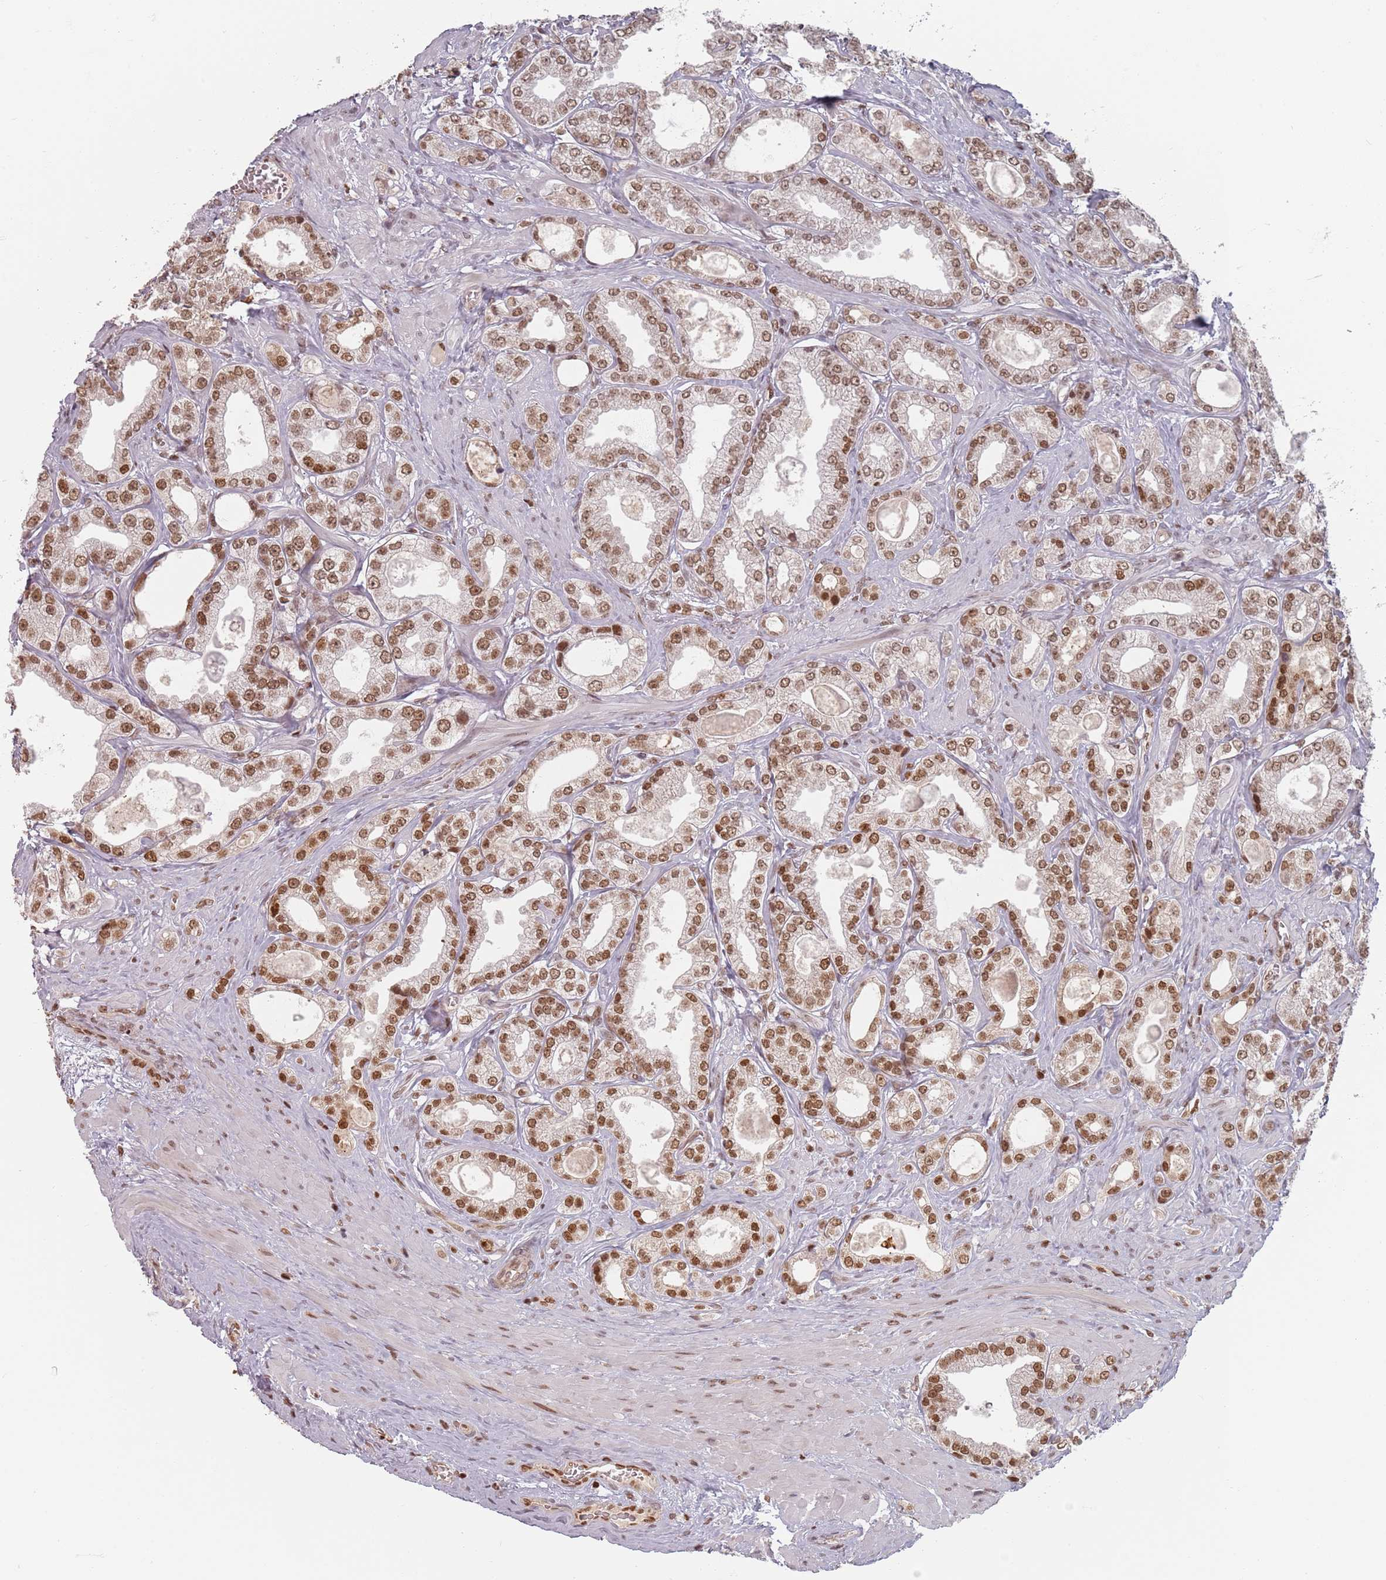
{"staining": {"intensity": "moderate", "quantity": ">75%", "location": "nuclear"}, "tissue": "prostate cancer", "cell_type": "Tumor cells", "image_type": "cancer", "snomed": [{"axis": "morphology", "description": "Adenocarcinoma, Low grade"}, {"axis": "topography", "description": "Prostate"}], "caption": "Prostate cancer (adenocarcinoma (low-grade)) stained with DAB (3,3'-diaminobenzidine) immunohistochemistry (IHC) reveals medium levels of moderate nuclear staining in approximately >75% of tumor cells.", "gene": "NUP50", "patient": {"sex": "male", "age": 63}}